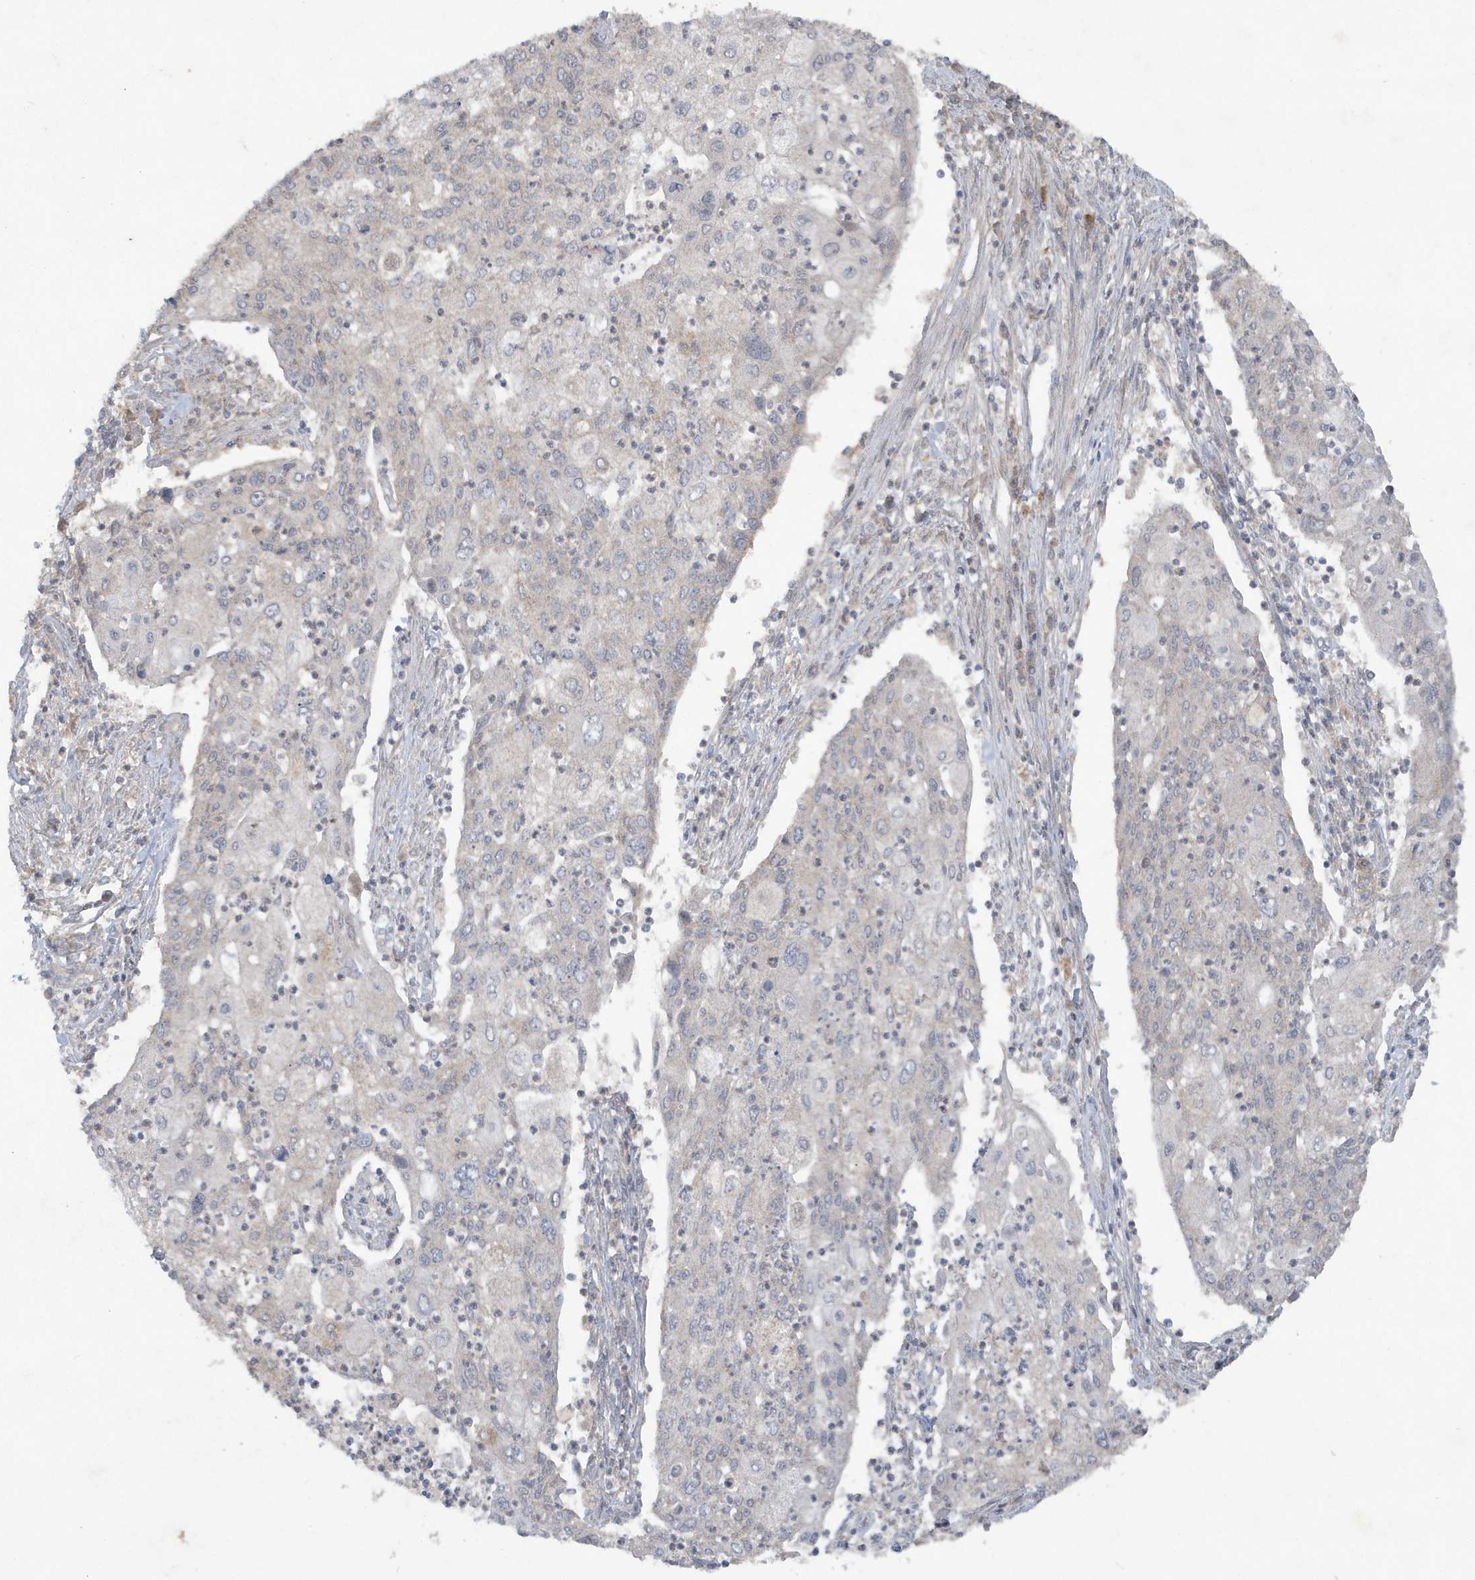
{"staining": {"intensity": "weak", "quantity": "<25%", "location": "cytoplasmic/membranous"}, "tissue": "cervical cancer", "cell_type": "Tumor cells", "image_type": "cancer", "snomed": [{"axis": "morphology", "description": "Squamous cell carcinoma, NOS"}, {"axis": "topography", "description": "Cervix"}], "caption": "Cervical cancer stained for a protein using IHC displays no expression tumor cells.", "gene": "C1RL", "patient": {"sex": "female", "age": 40}}